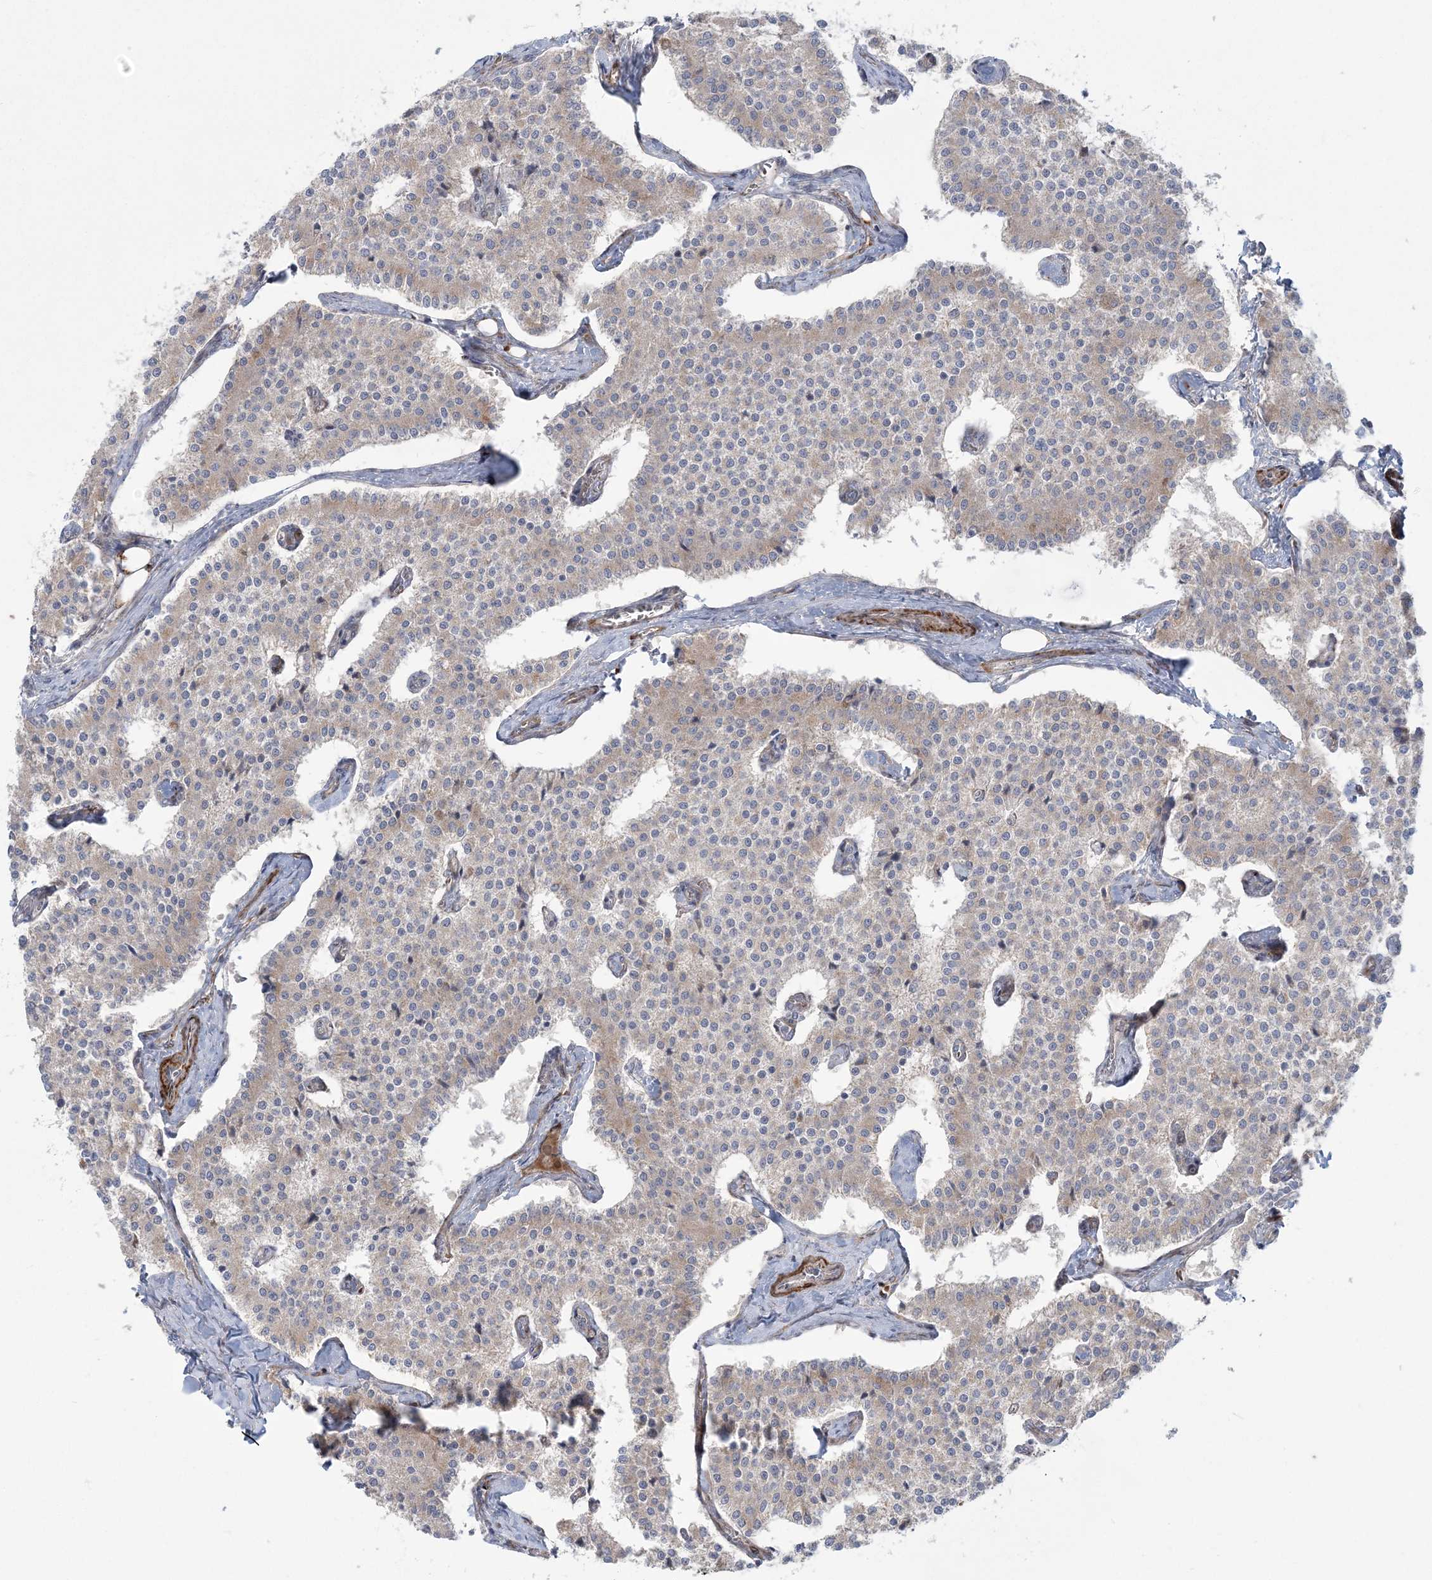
{"staining": {"intensity": "weak", "quantity": "25%-75%", "location": "cytoplasmic/membranous"}, "tissue": "carcinoid", "cell_type": "Tumor cells", "image_type": "cancer", "snomed": [{"axis": "morphology", "description": "Carcinoid, malignant, NOS"}, {"axis": "topography", "description": "Colon"}], "caption": "Immunohistochemical staining of carcinoid exhibits low levels of weak cytoplasmic/membranous protein positivity in about 25%-75% of tumor cells.", "gene": "NUDT9", "patient": {"sex": "female", "age": 52}}